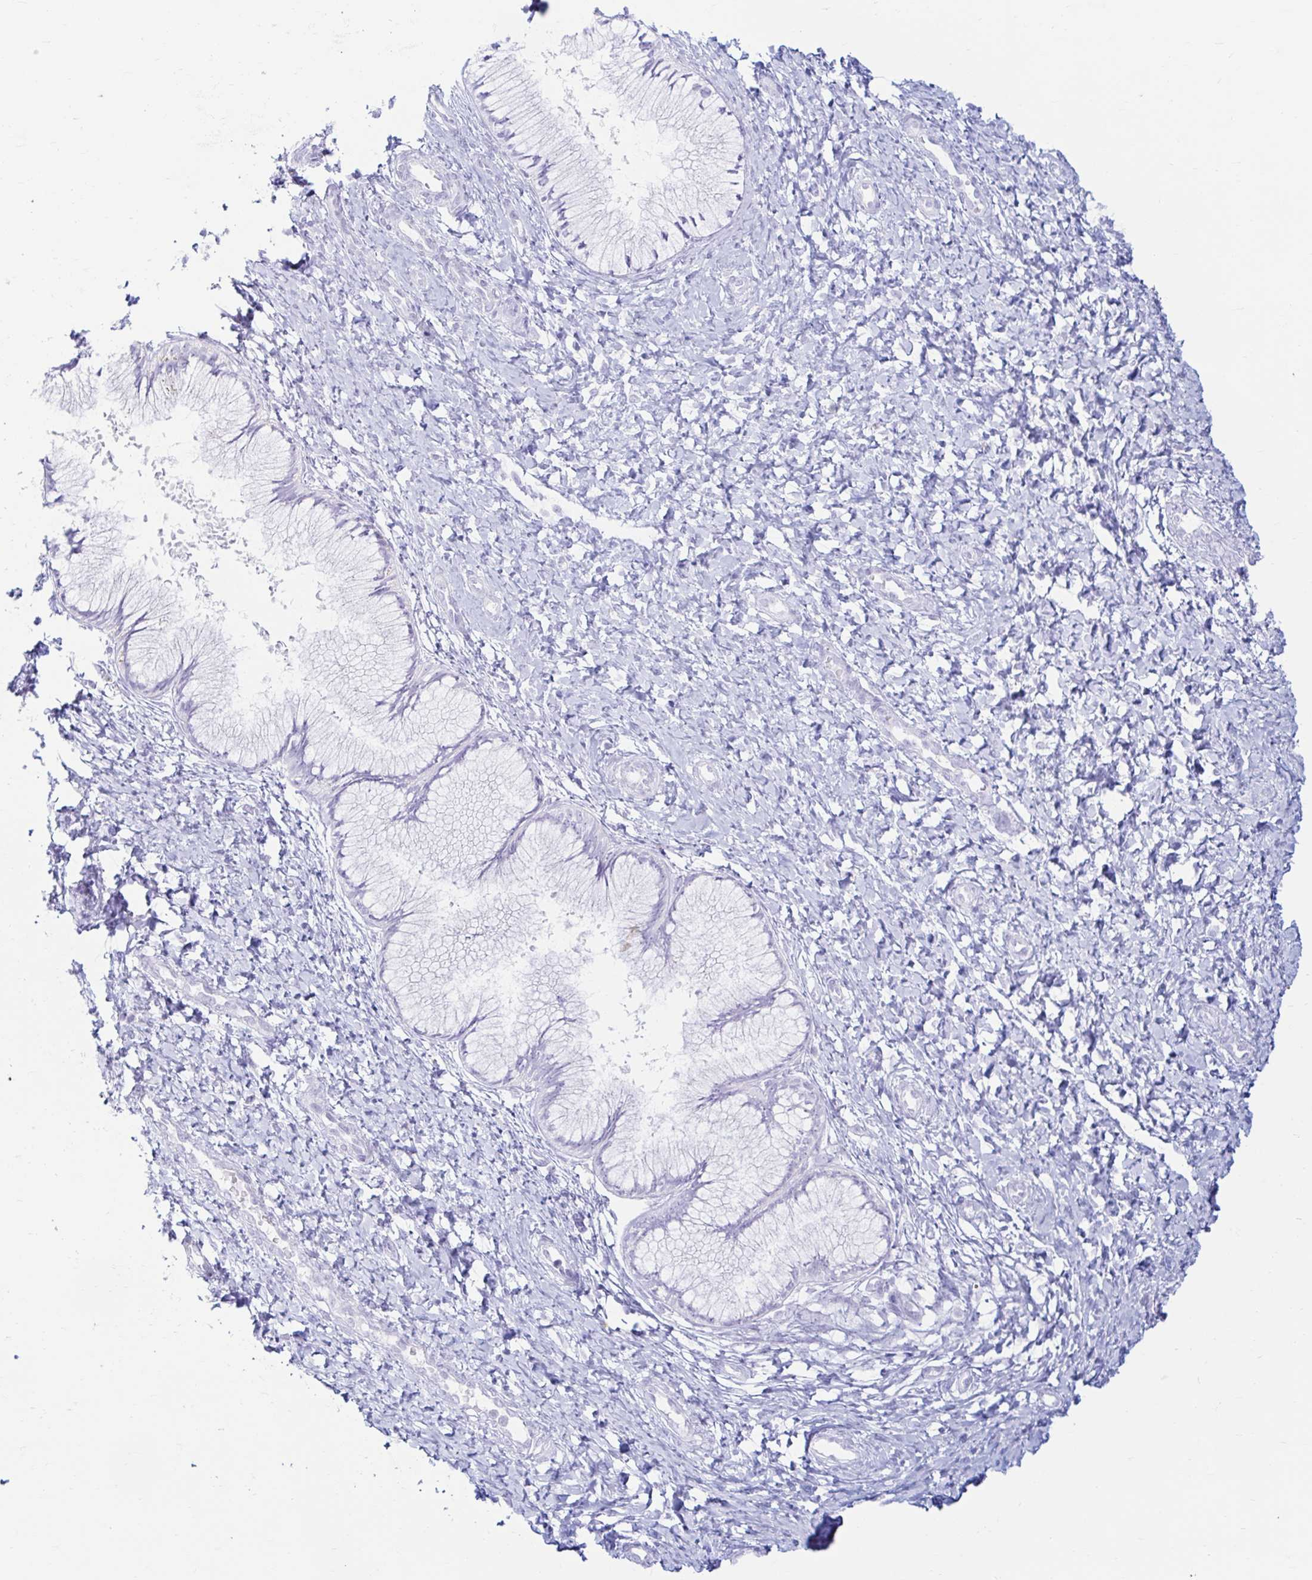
{"staining": {"intensity": "negative", "quantity": "none", "location": "none"}, "tissue": "cervix", "cell_type": "Glandular cells", "image_type": "normal", "snomed": [{"axis": "morphology", "description": "Normal tissue, NOS"}, {"axis": "topography", "description": "Cervix"}], "caption": "Protein analysis of benign cervix exhibits no significant staining in glandular cells.", "gene": "ERICH6", "patient": {"sex": "female", "age": 37}}